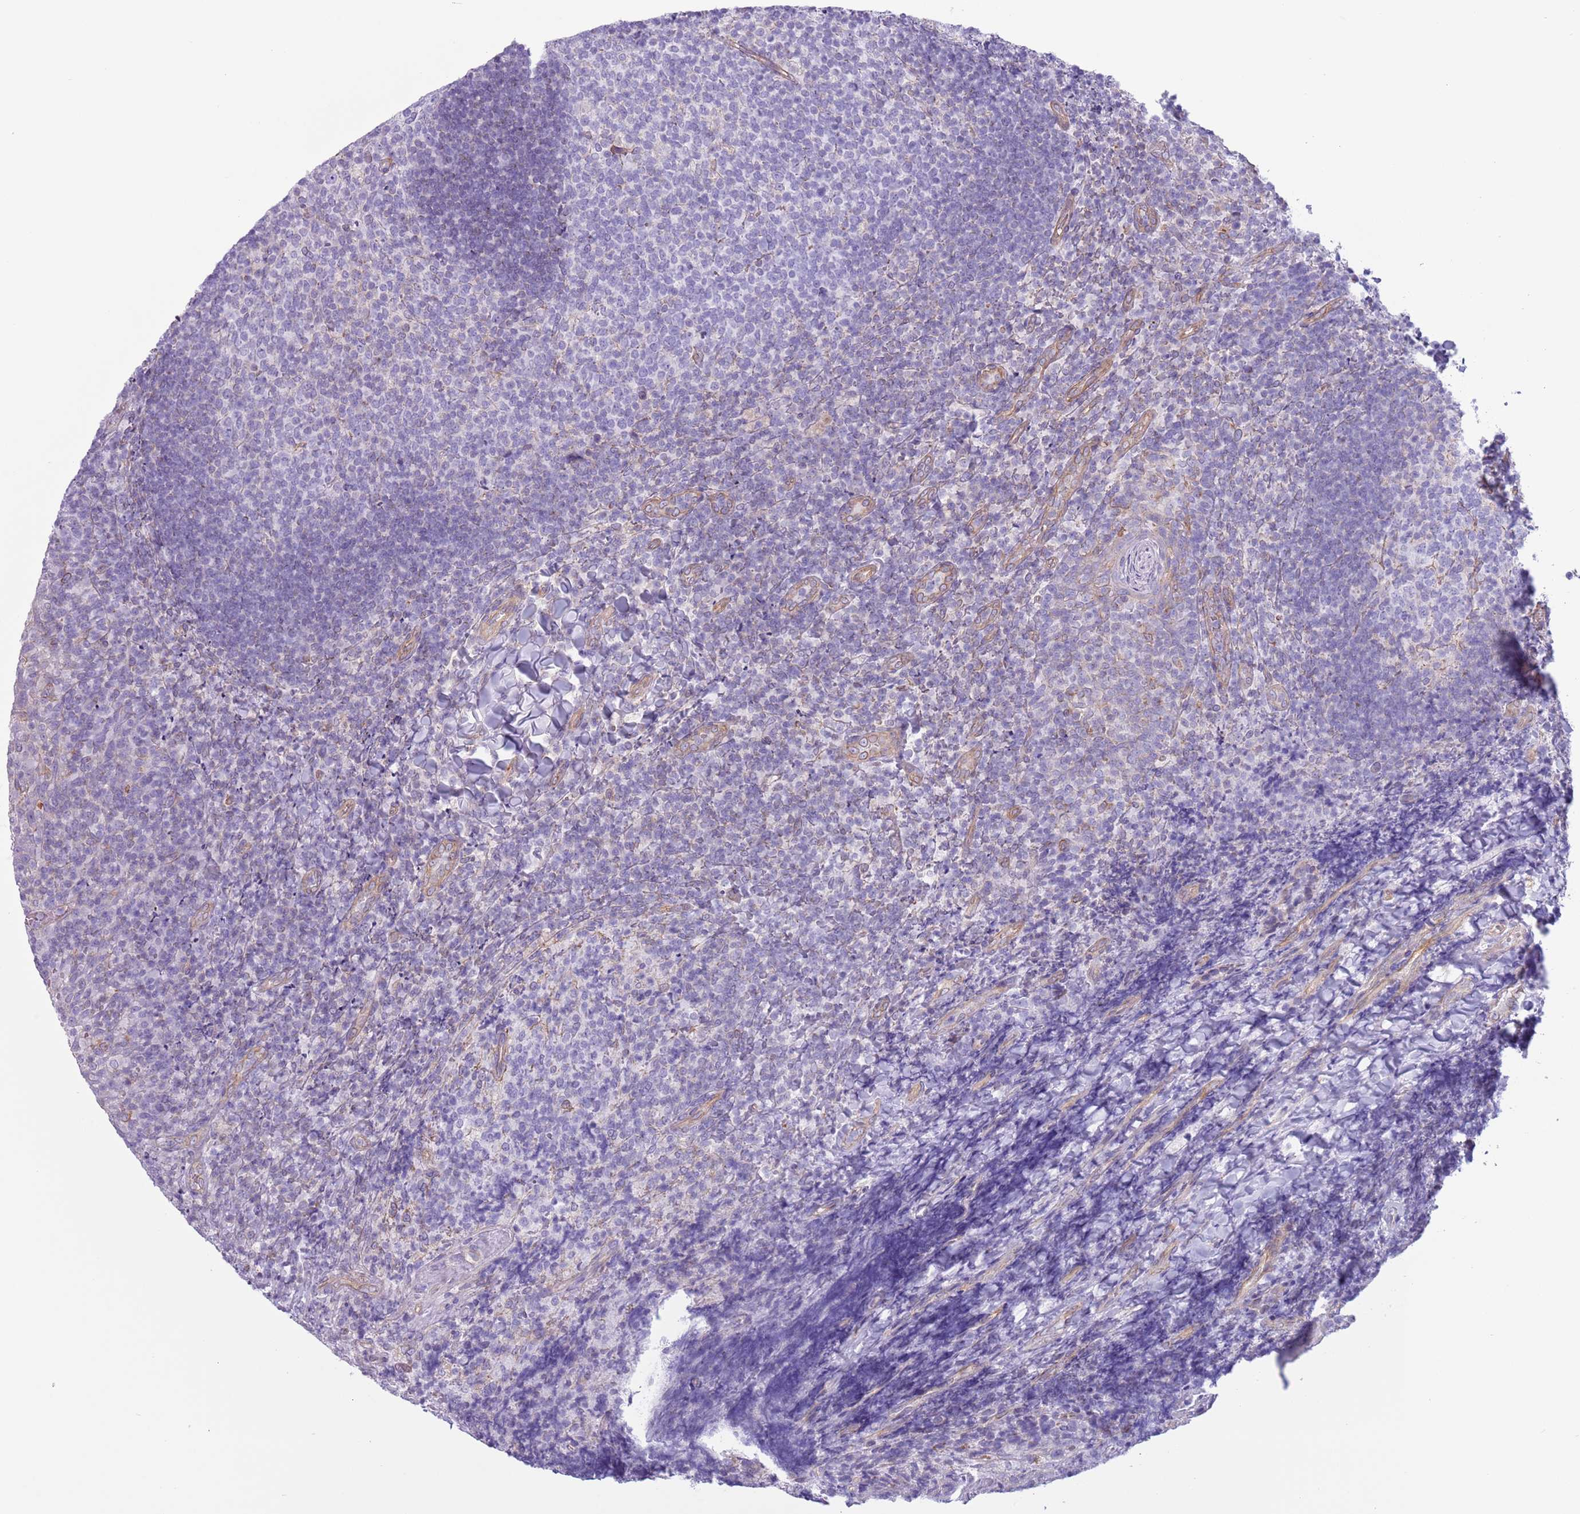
{"staining": {"intensity": "negative", "quantity": "none", "location": "none"}, "tissue": "tonsil", "cell_type": "Germinal center cells", "image_type": "normal", "snomed": [{"axis": "morphology", "description": "Normal tissue, NOS"}, {"axis": "topography", "description": "Tonsil"}], "caption": "IHC micrograph of normal tonsil: human tonsil stained with DAB displays no significant protein expression in germinal center cells.", "gene": "RBP3", "patient": {"sex": "female", "age": 10}}